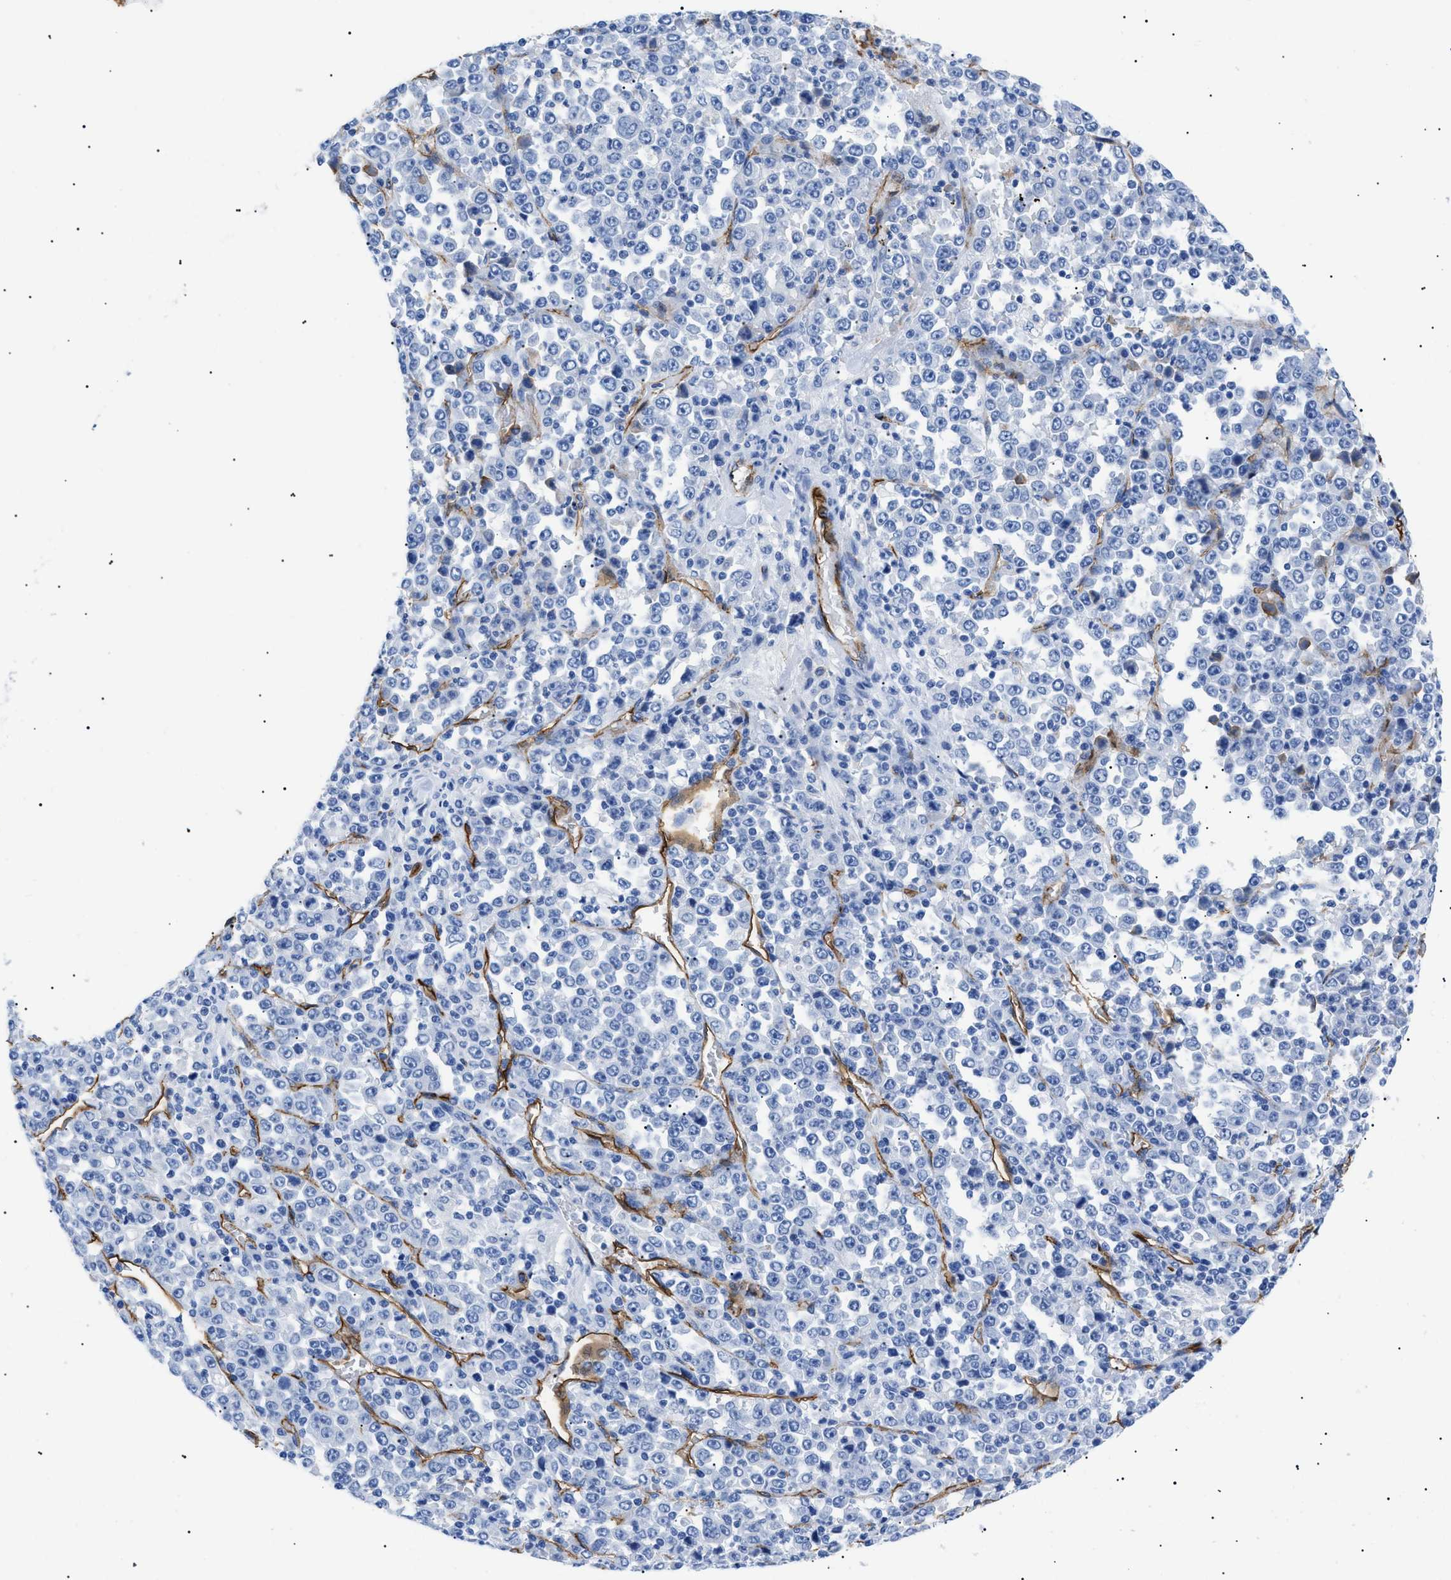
{"staining": {"intensity": "negative", "quantity": "none", "location": "none"}, "tissue": "stomach cancer", "cell_type": "Tumor cells", "image_type": "cancer", "snomed": [{"axis": "morphology", "description": "Normal tissue, NOS"}, {"axis": "morphology", "description": "Adenocarcinoma, NOS"}, {"axis": "topography", "description": "Stomach, upper"}, {"axis": "topography", "description": "Stomach"}], "caption": "A high-resolution micrograph shows immunohistochemistry (IHC) staining of stomach cancer, which exhibits no significant staining in tumor cells.", "gene": "PODXL", "patient": {"sex": "male", "age": 59}}